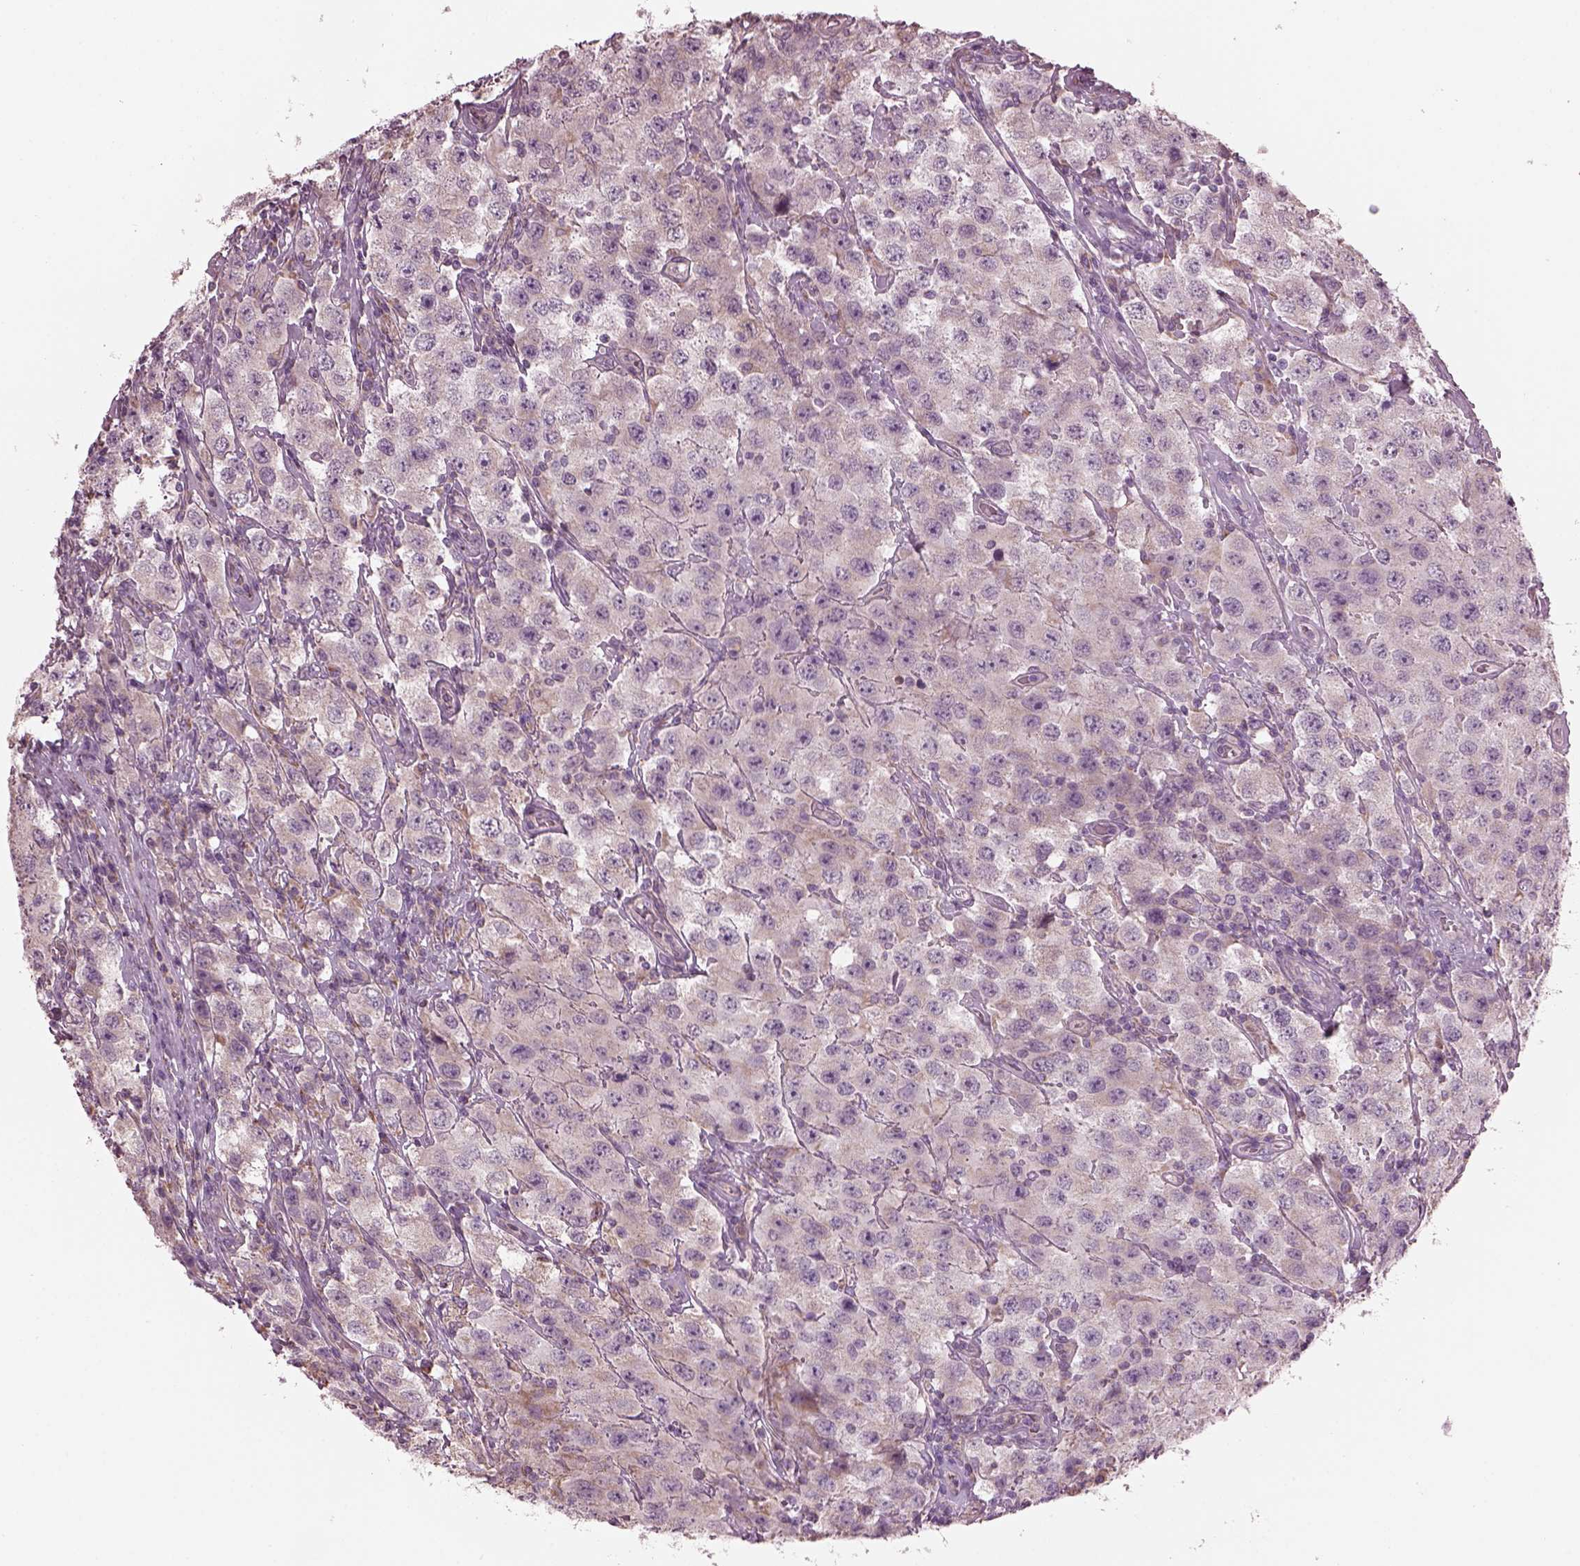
{"staining": {"intensity": "weak", "quantity": ">75%", "location": "cytoplasmic/membranous"}, "tissue": "testis cancer", "cell_type": "Tumor cells", "image_type": "cancer", "snomed": [{"axis": "morphology", "description": "Seminoma, NOS"}, {"axis": "topography", "description": "Testis"}], "caption": "A brown stain highlights weak cytoplasmic/membranous positivity of a protein in testis cancer tumor cells.", "gene": "SPATA7", "patient": {"sex": "male", "age": 52}}